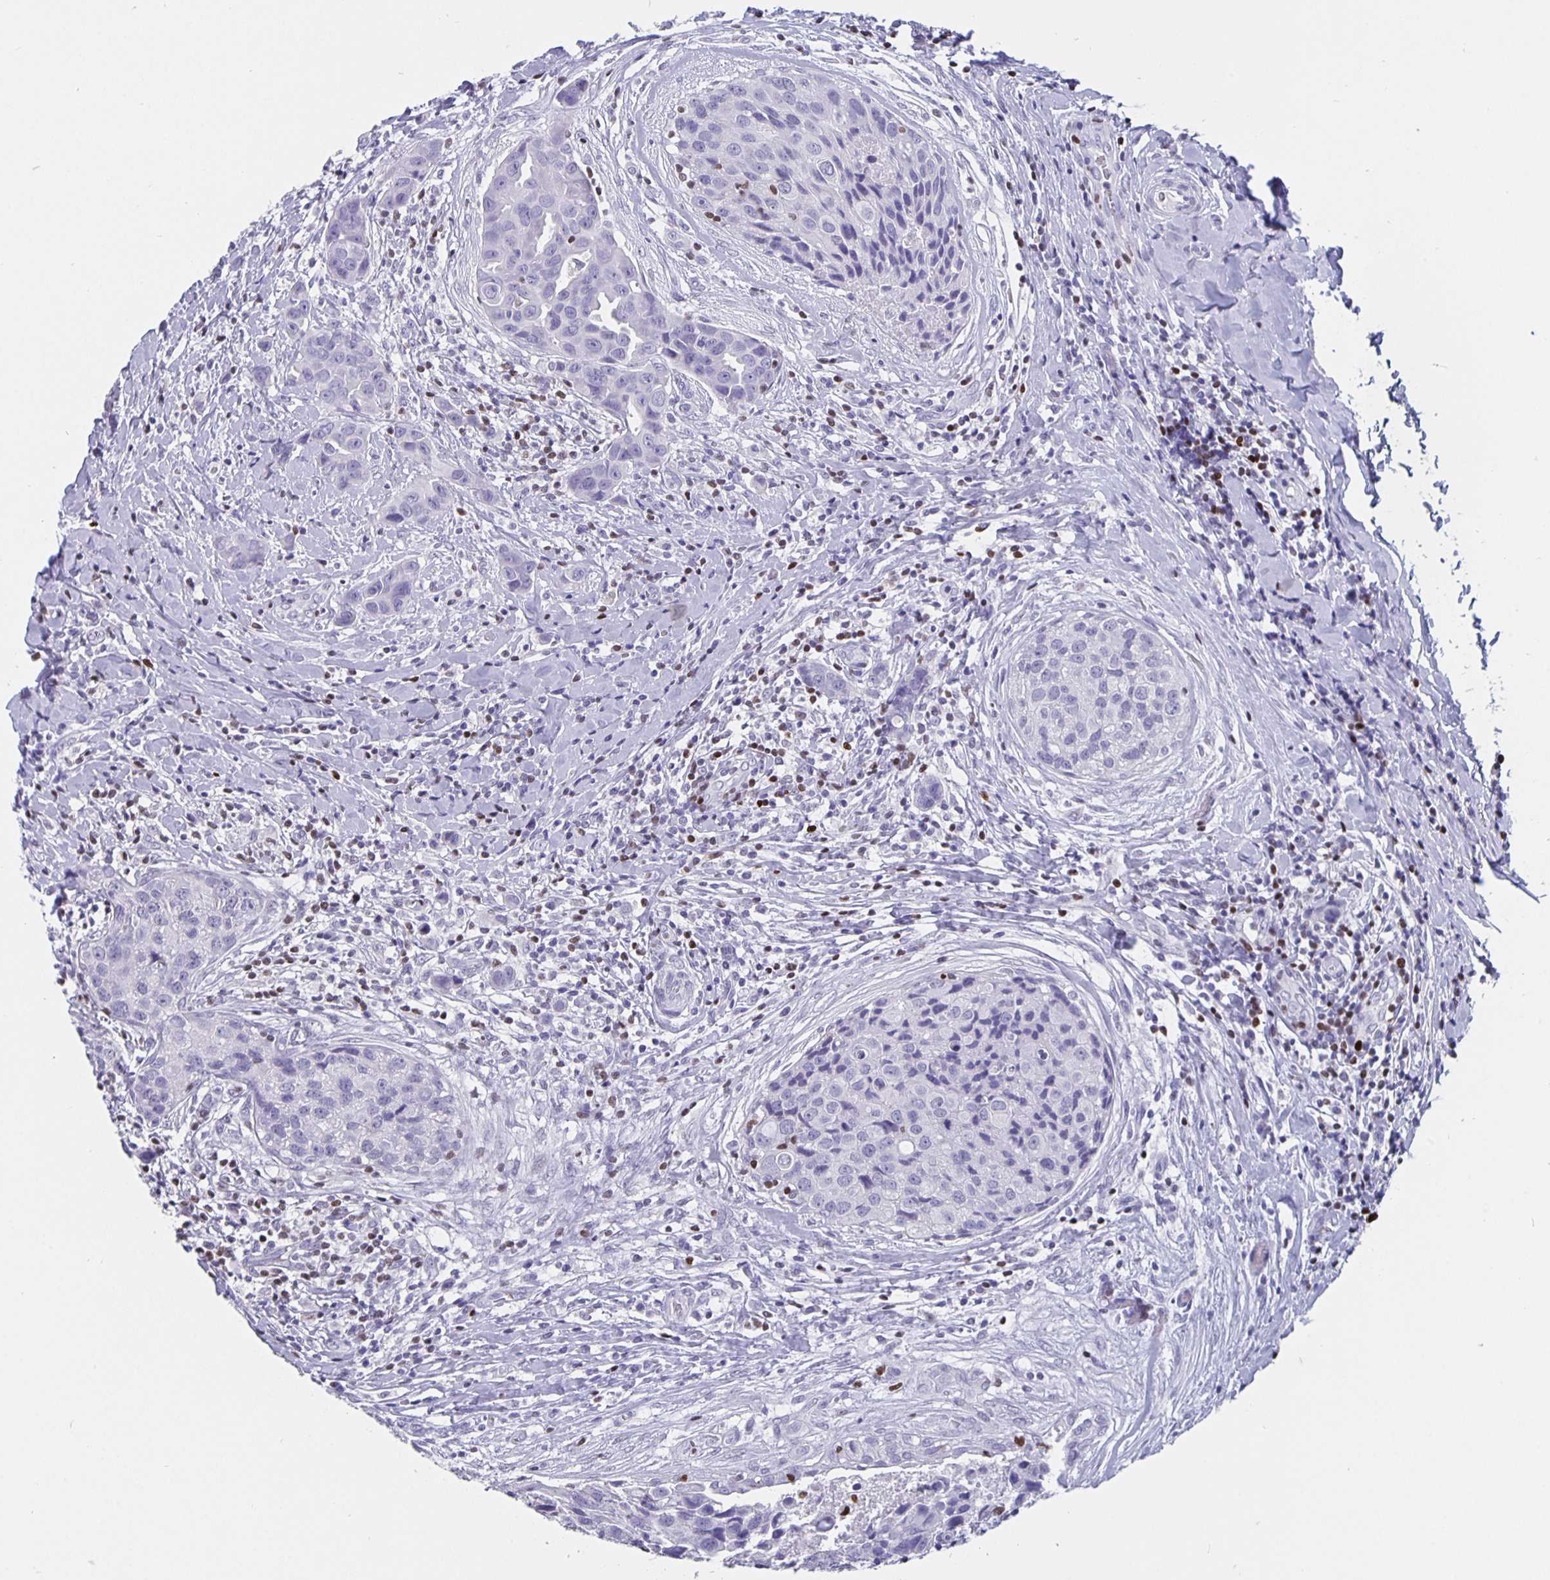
{"staining": {"intensity": "negative", "quantity": "none", "location": "none"}, "tissue": "breast cancer", "cell_type": "Tumor cells", "image_type": "cancer", "snomed": [{"axis": "morphology", "description": "Duct carcinoma"}, {"axis": "topography", "description": "Breast"}], "caption": "This is an IHC image of breast intraductal carcinoma. There is no positivity in tumor cells.", "gene": "SATB2", "patient": {"sex": "female", "age": 24}}